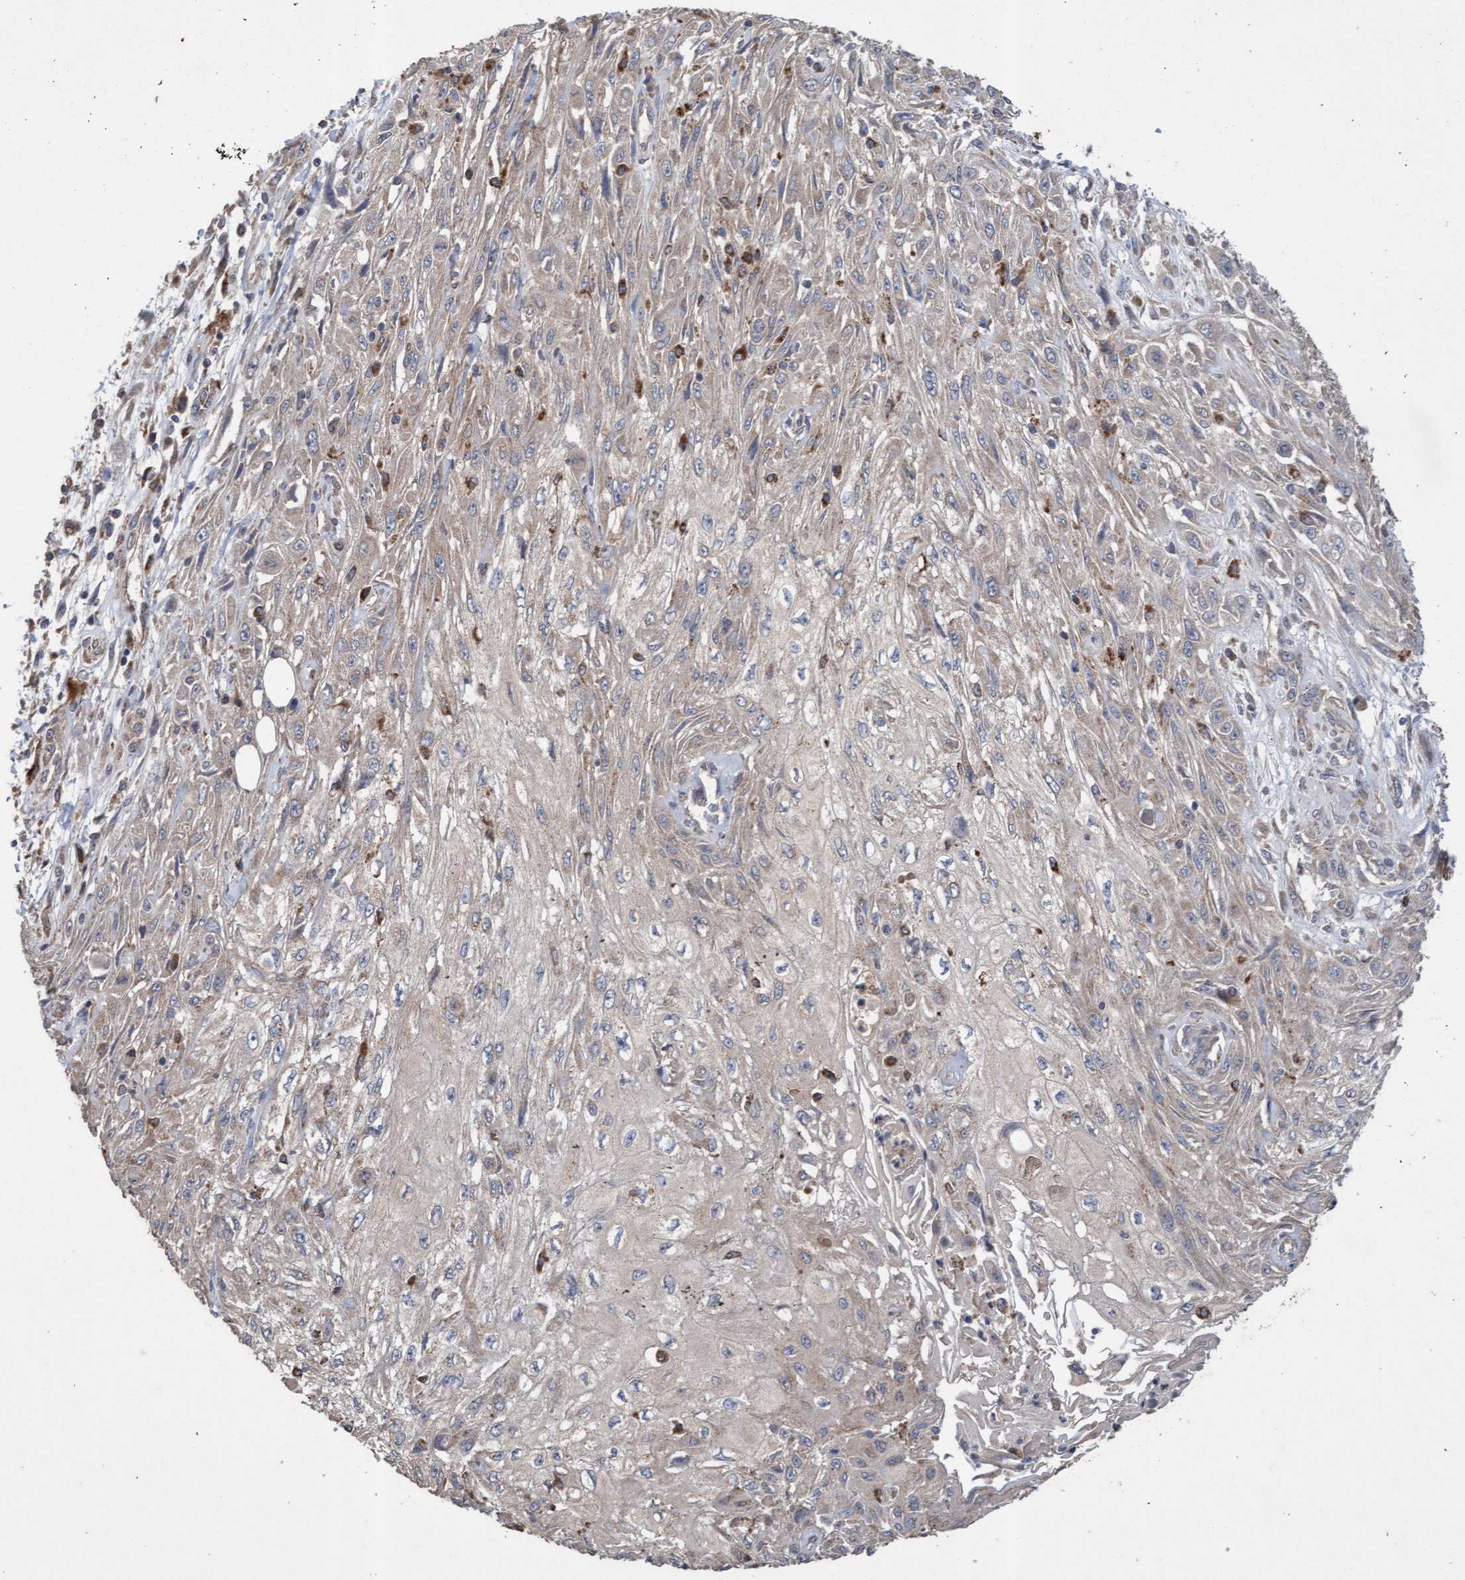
{"staining": {"intensity": "weak", "quantity": "25%-75%", "location": "cytoplasmic/membranous"}, "tissue": "skin cancer", "cell_type": "Tumor cells", "image_type": "cancer", "snomed": [{"axis": "morphology", "description": "Squamous cell carcinoma, NOS"}, {"axis": "morphology", "description": "Squamous cell carcinoma, metastatic, NOS"}, {"axis": "topography", "description": "Skin"}, {"axis": "topography", "description": "Lymph node"}], "caption": "Weak cytoplasmic/membranous expression is present in approximately 25%-75% of tumor cells in skin cancer.", "gene": "ATPAF2", "patient": {"sex": "male", "age": 75}}